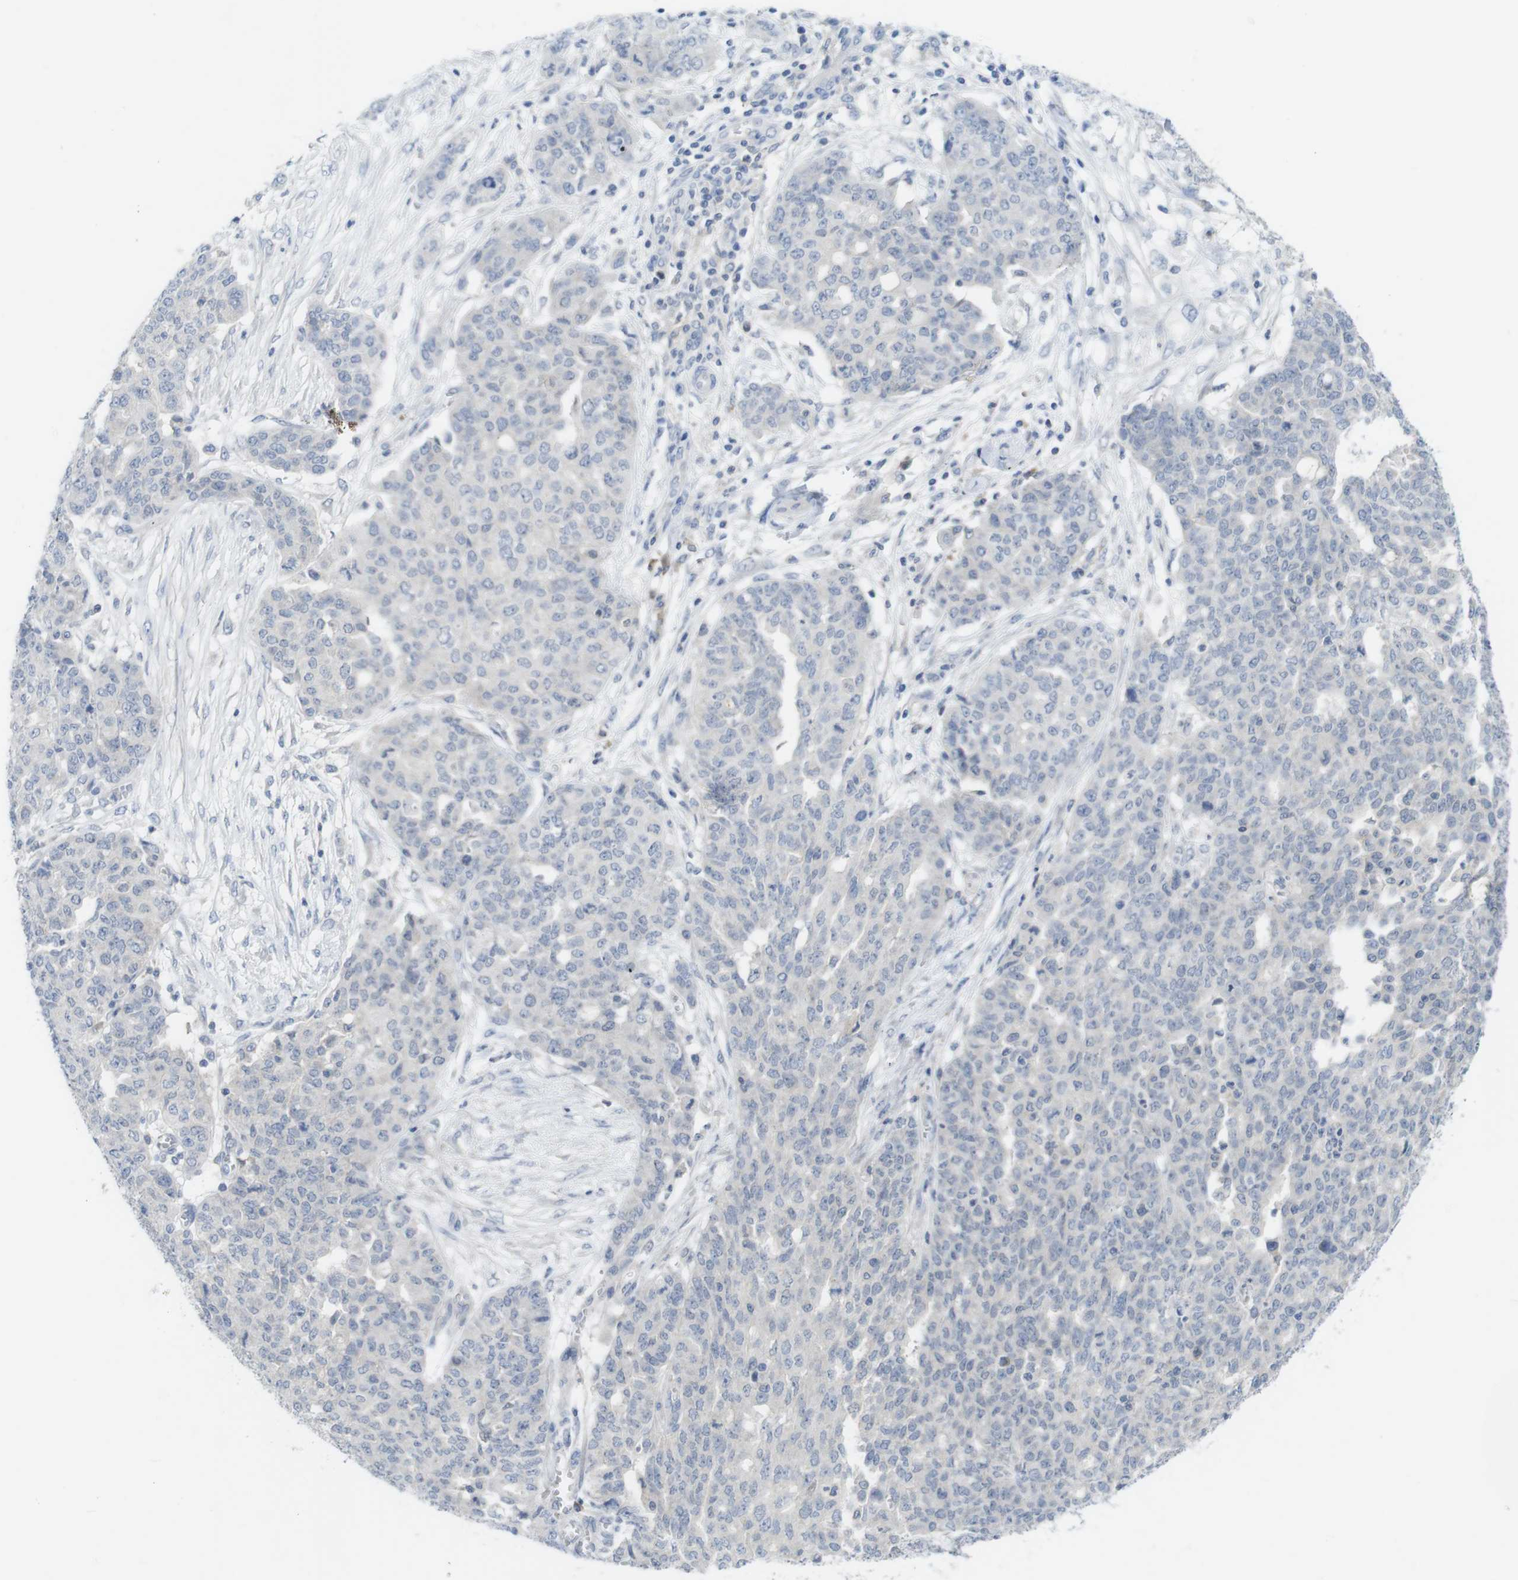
{"staining": {"intensity": "negative", "quantity": "none", "location": "none"}, "tissue": "ovarian cancer", "cell_type": "Tumor cells", "image_type": "cancer", "snomed": [{"axis": "morphology", "description": "Cystadenocarcinoma, serous, NOS"}, {"axis": "topography", "description": "Soft tissue"}, {"axis": "topography", "description": "Ovary"}], "caption": "IHC micrograph of neoplastic tissue: ovarian serous cystadenocarcinoma stained with DAB demonstrates no significant protein positivity in tumor cells.", "gene": "SLAMF7", "patient": {"sex": "female", "age": 57}}